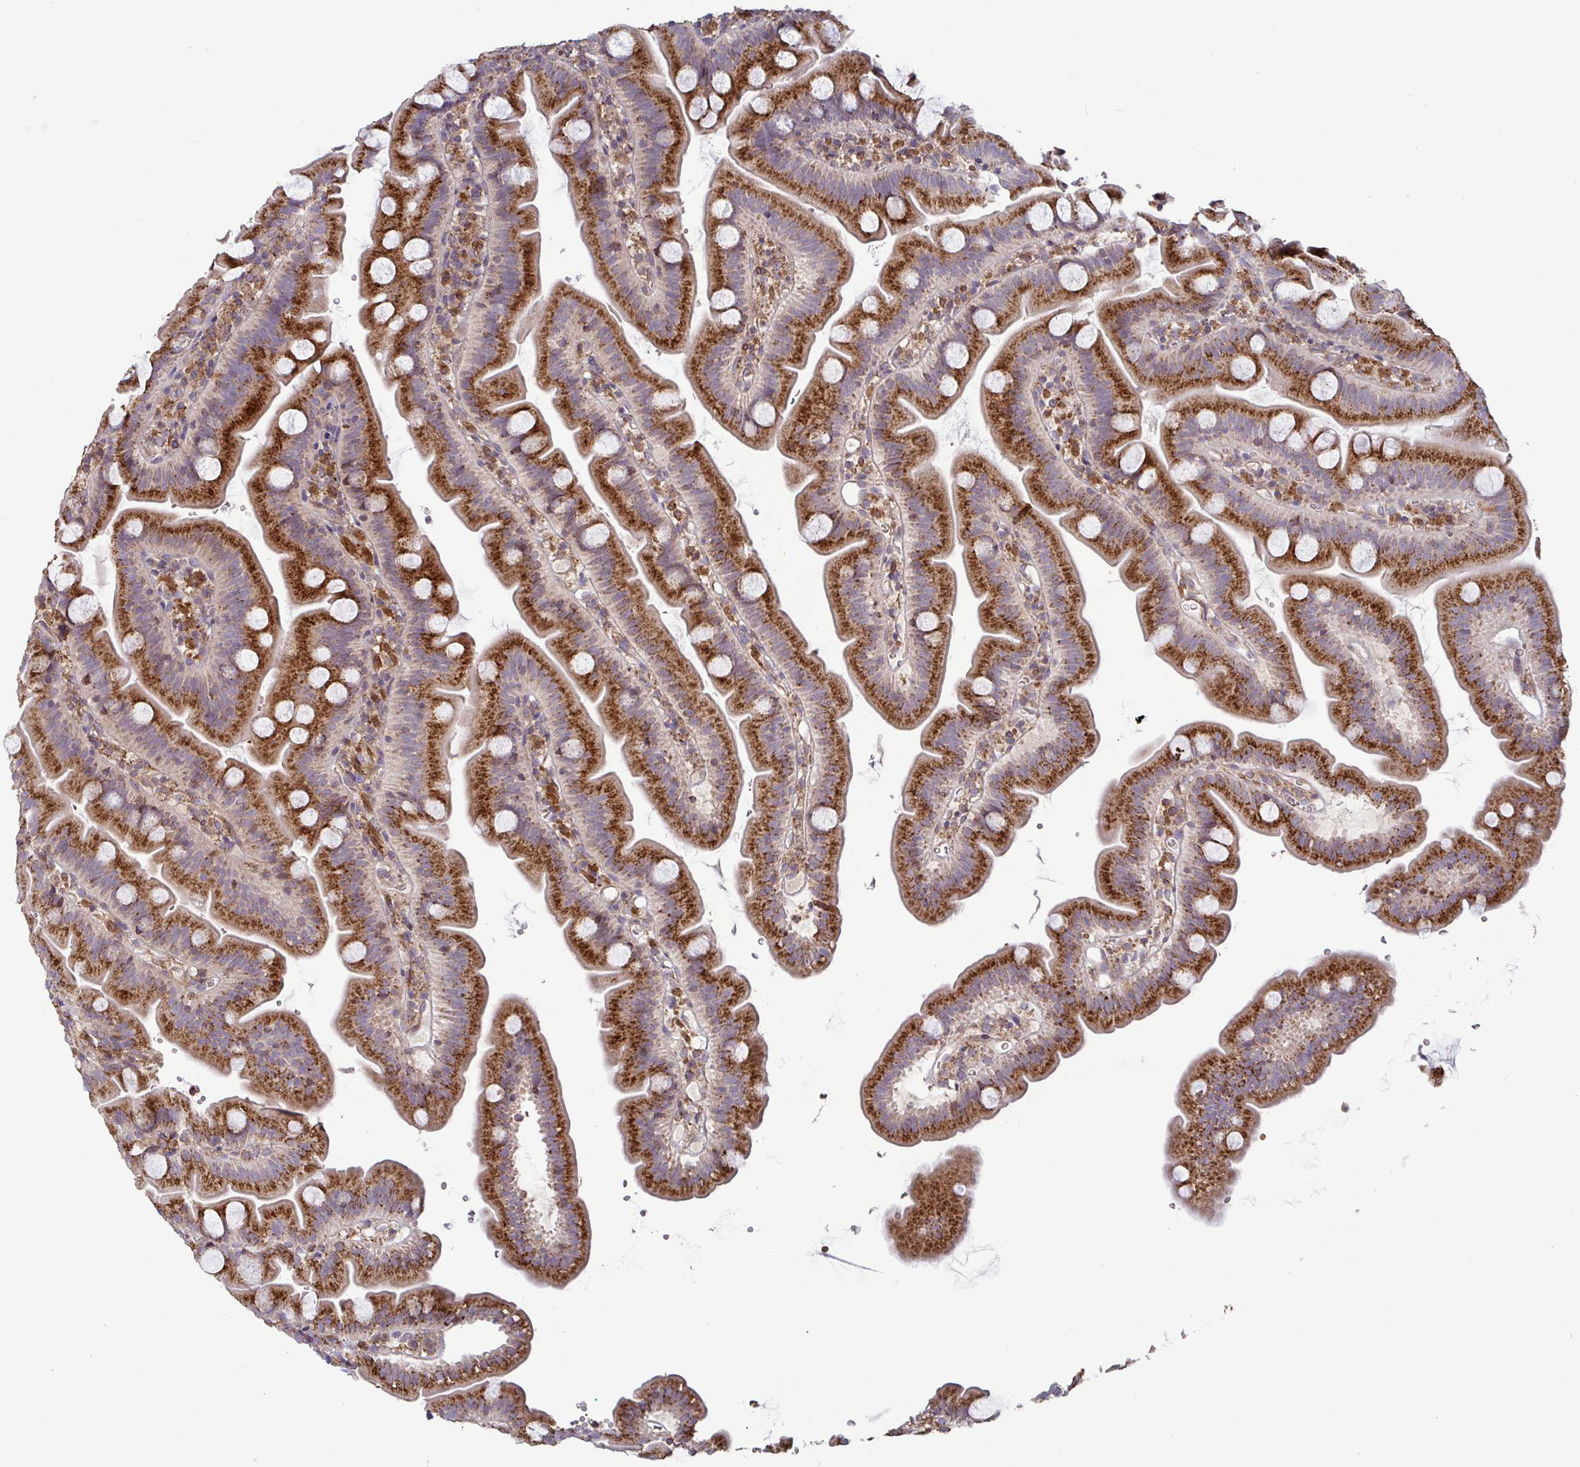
{"staining": {"intensity": "strong", "quantity": ">75%", "location": "cytoplasmic/membranous"}, "tissue": "small intestine", "cell_type": "Glandular cells", "image_type": "normal", "snomed": [{"axis": "morphology", "description": "Normal tissue, NOS"}, {"axis": "topography", "description": "Small intestine"}], "caption": "High-power microscopy captured an immunohistochemistry (IHC) photomicrograph of benign small intestine, revealing strong cytoplasmic/membranous positivity in about >75% of glandular cells. (DAB = brown stain, brightfield microscopy at high magnification).", "gene": "SPRY1", "patient": {"sex": "female", "age": 68}}